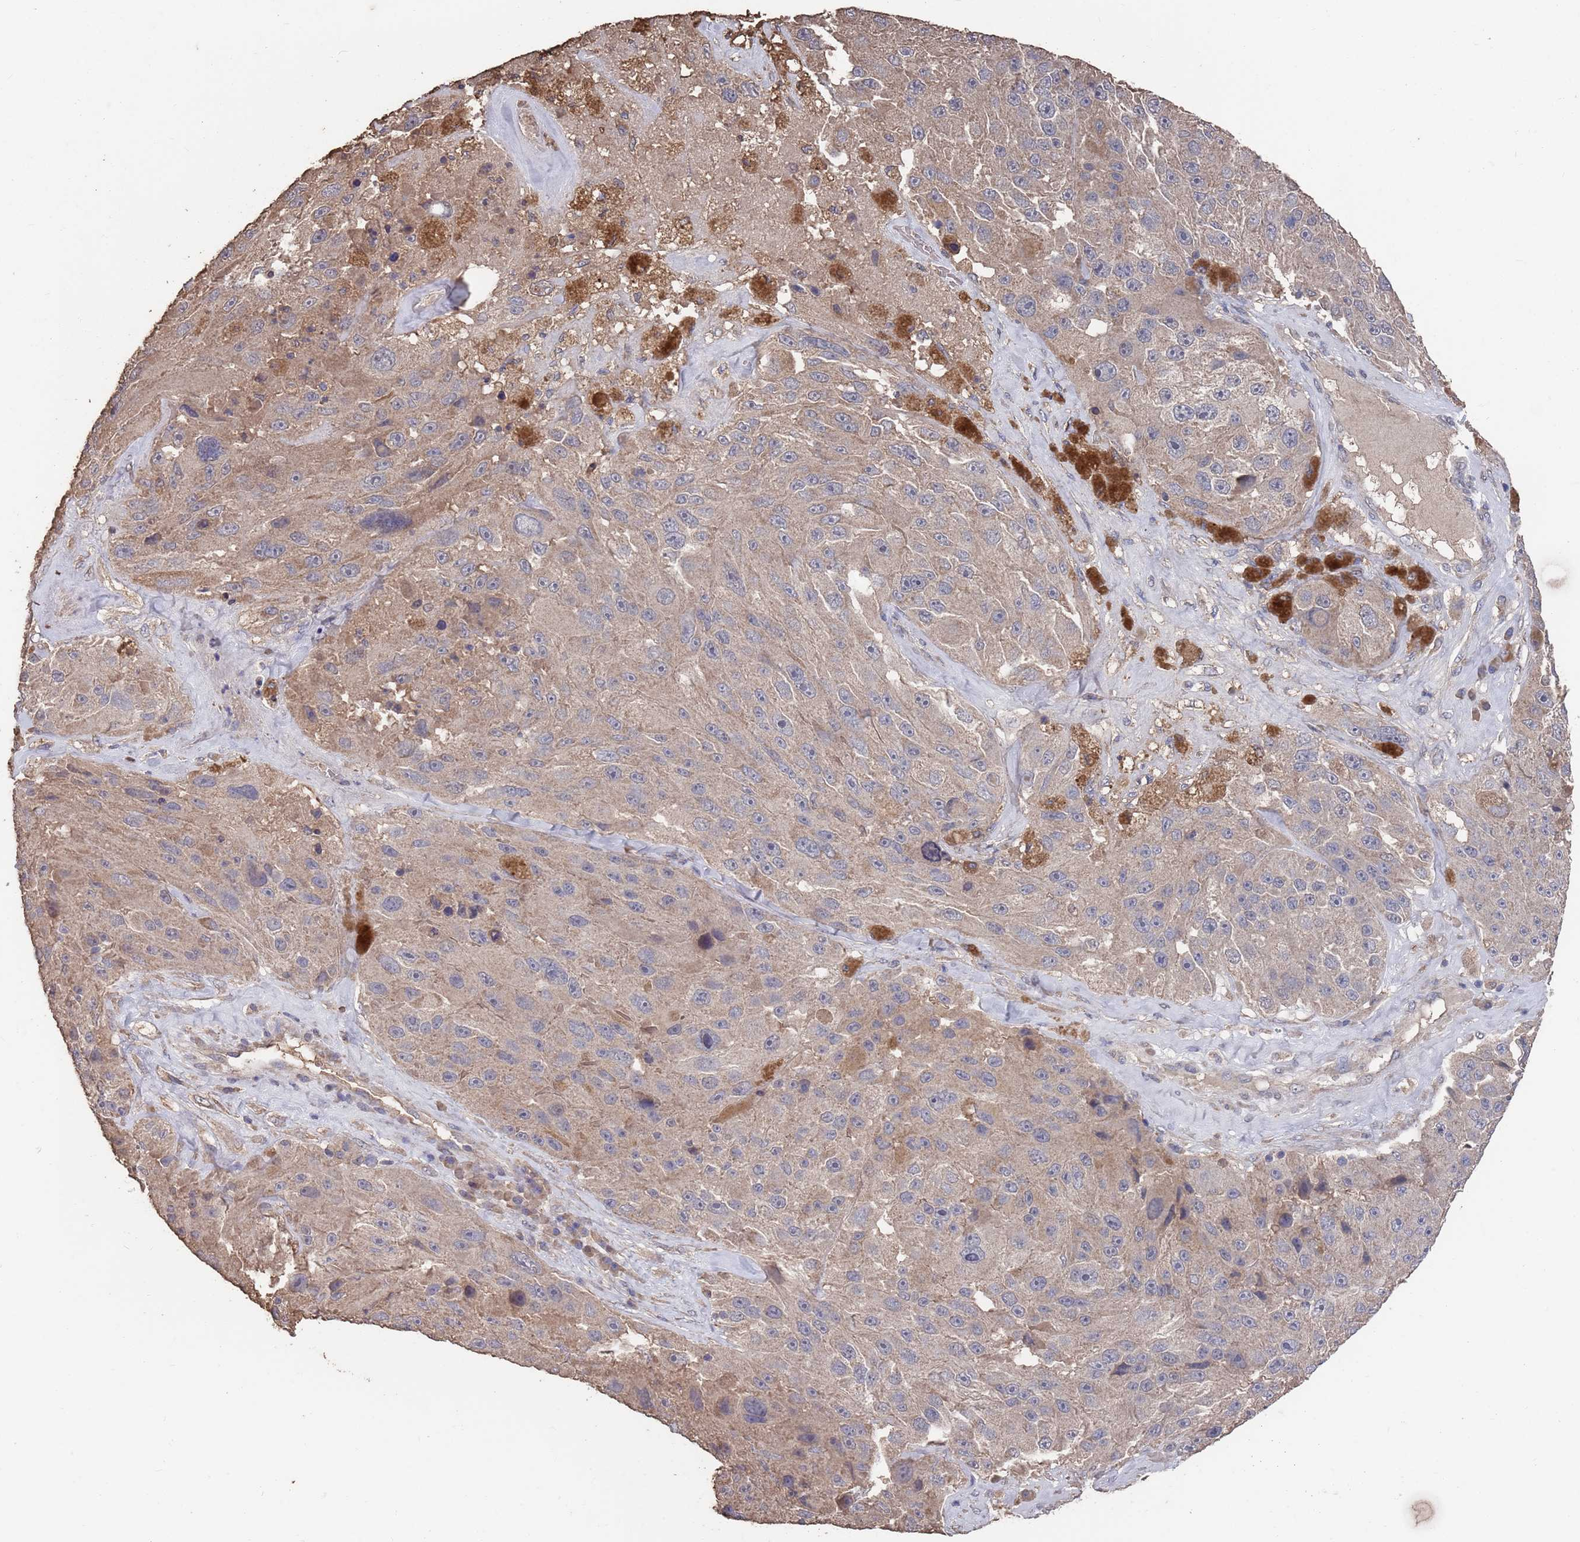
{"staining": {"intensity": "moderate", "quantity": ">75%", "location": "cytoplasmic/membranous"}, "tissue": "melanoma", "cell_type": "Tumor cells", "image_type": "cancer", "snomed": [{"axis": "morphology", "description": "Malignant melanoma, Metastatic site"}, {"axis": "topography", "description": "Lymph node"}], "caption": "About >75% of tumor cells in human melanoma display moderate cytoplasmic/membranous protein positivity as visualized by brown immunohistochemical staining.", "gene": "BTBD18", "patient": {"sex": "male", "age": 62}}